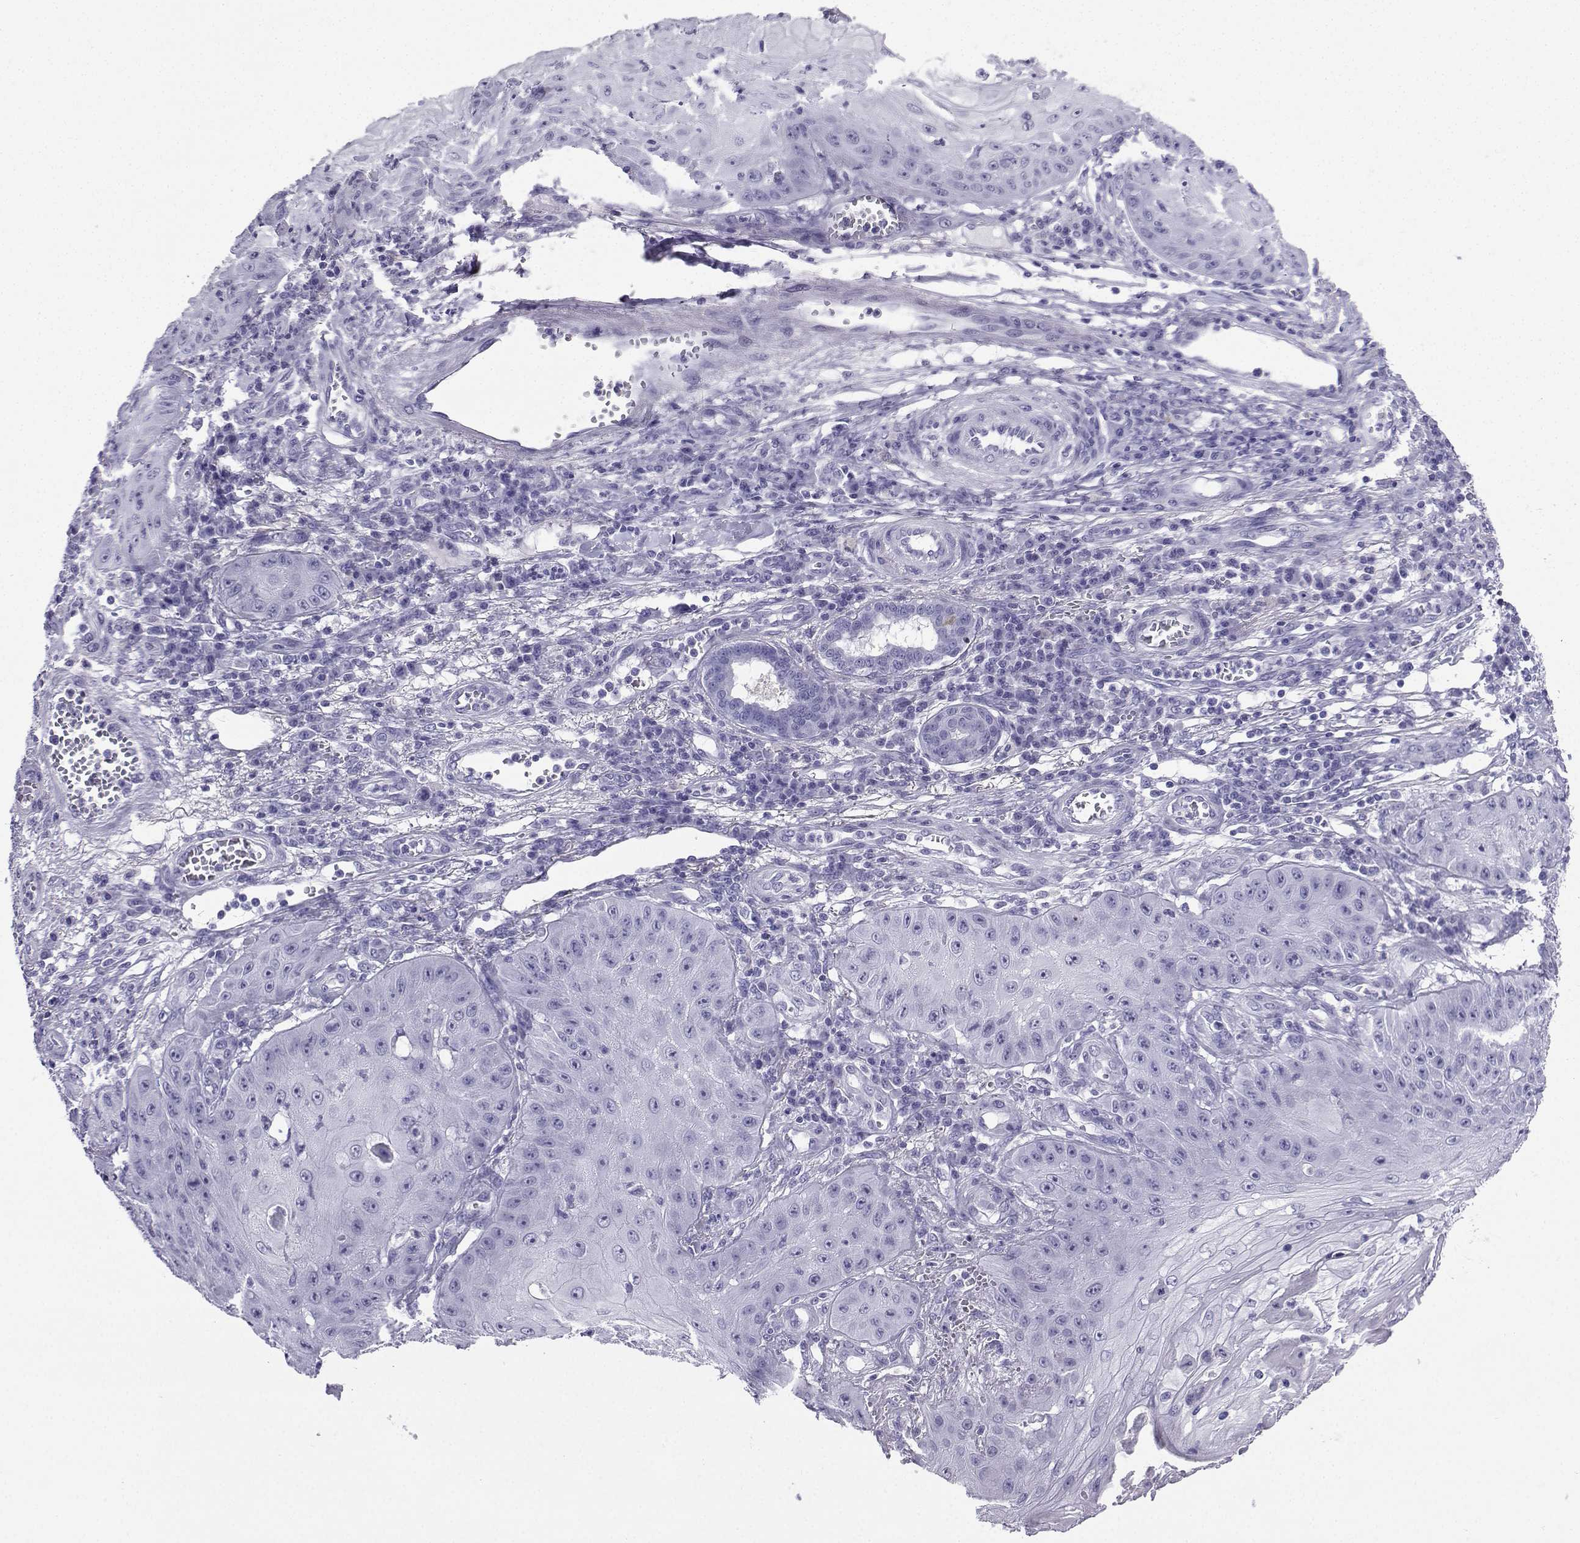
{"staining": {"intensity": "negative", "quantity": "none", "location": "none"}, "tissue": "skin cancer", "cell_type": "Tumor cells", "image_type": "cancer", "snomed": [{"axis": "morphology", "description": "Squamous cell carcinoma, NOS"}, {"axis": "topography", "description": "Skin"}], "caption": "Immunohistochemical staining of human skin cancer demonstrates no significant expression in tumor cells. (DAB (3,3'-diaminobenzidine) immunohistochemistry (IHC), high magnification).", "gene": "SLC18A2", "patient": {"sex": "male", "age": 70}}